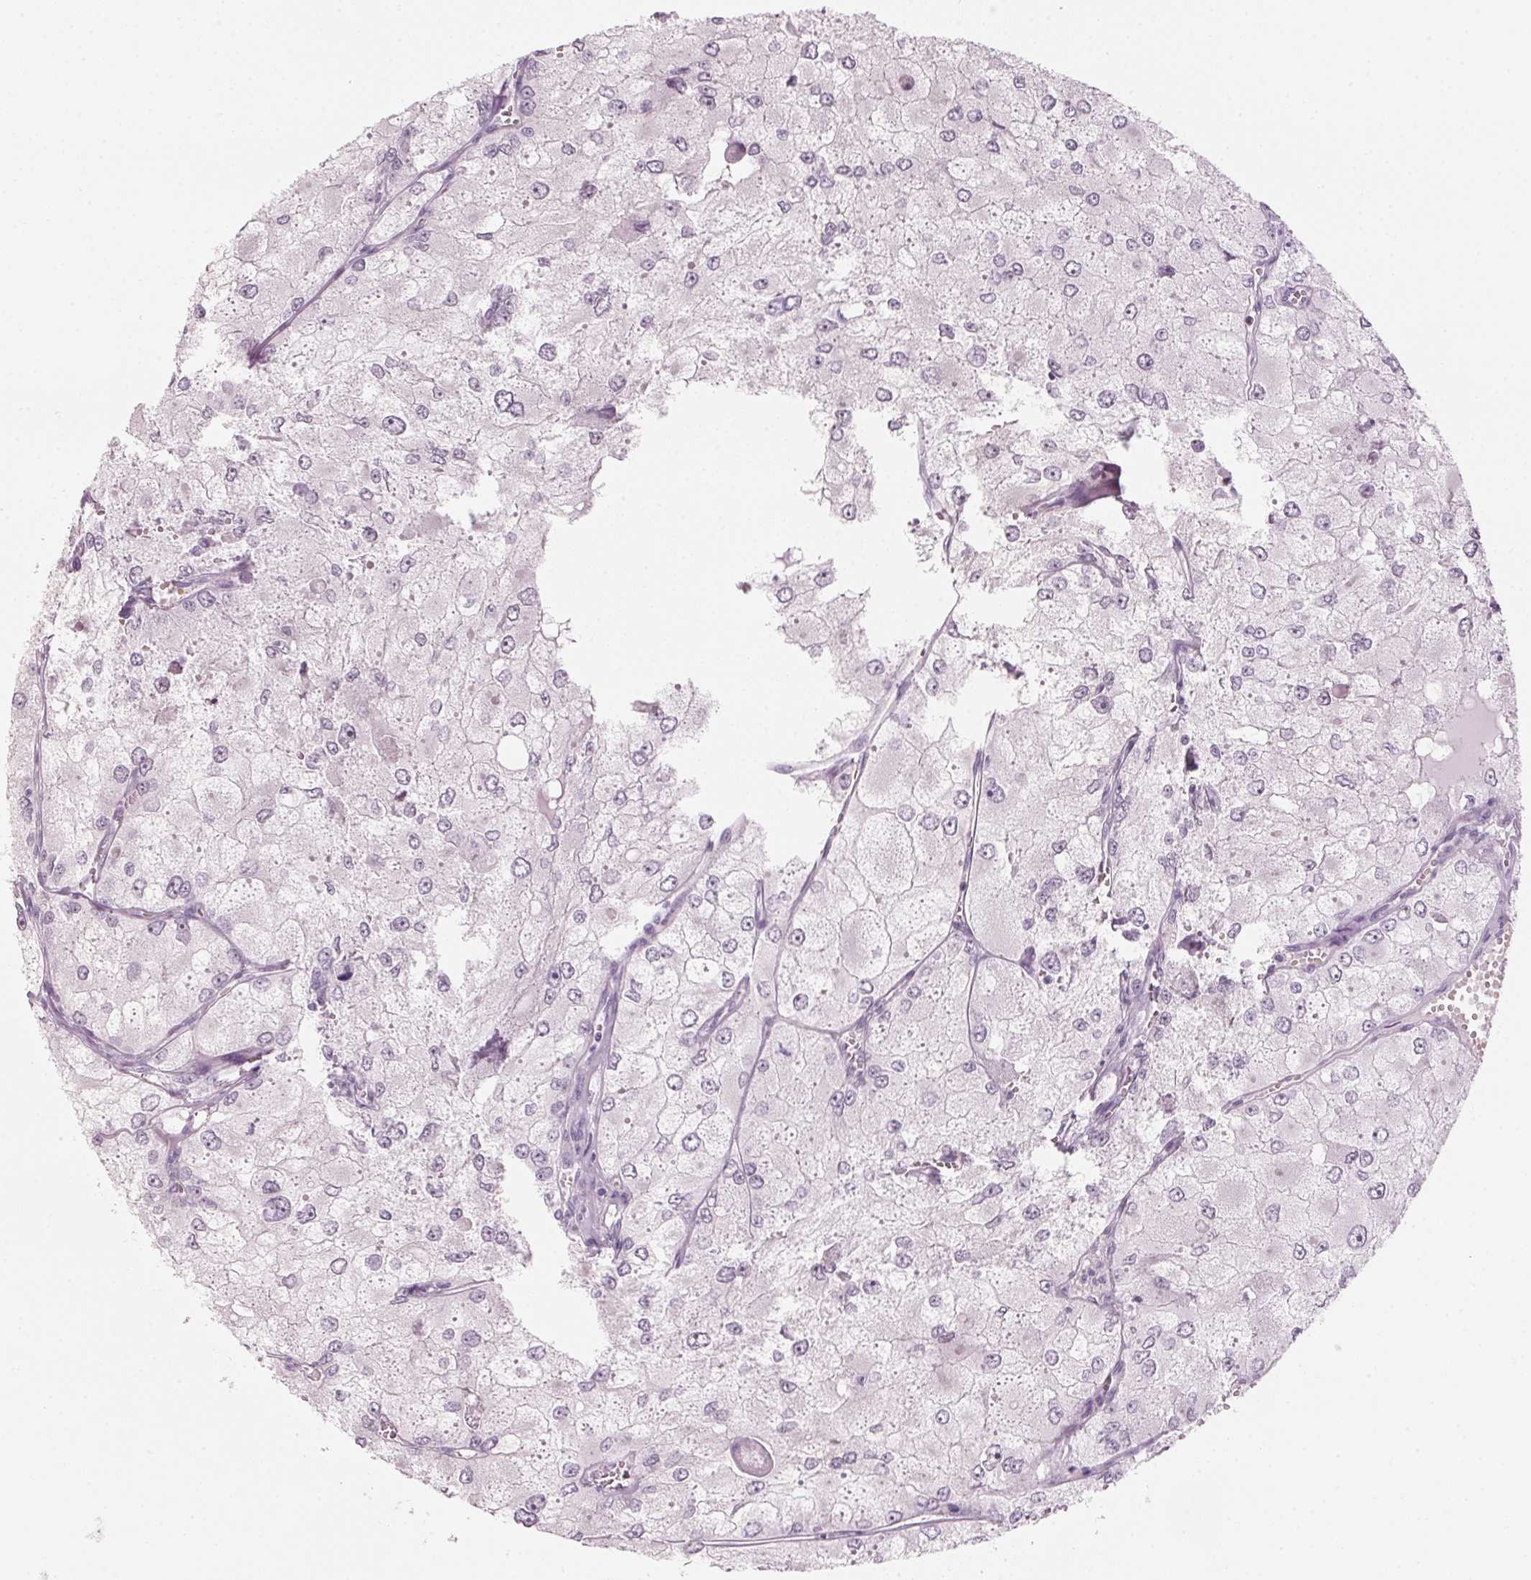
{"staining": {"intensity": "negative", "quantity": "none", "location": "none"}, "tissue": "renal cancer", "cell_type": "Tumor cells", "image_type": "cancer", "snomed": [{"axis": "morphology", "description": "Adenocarcinoma, NOS"}, {"axis": "topography", "description": "Kidney"}], "caption": "This photomicrograph is of renal cancer stained with IHC to label a protein in brown with the nuclei are counter-stained blue. There is no positivity in tumor cells.", "gene": "DNTTIP2", "patient": {"sex": "female", "age": 70}}